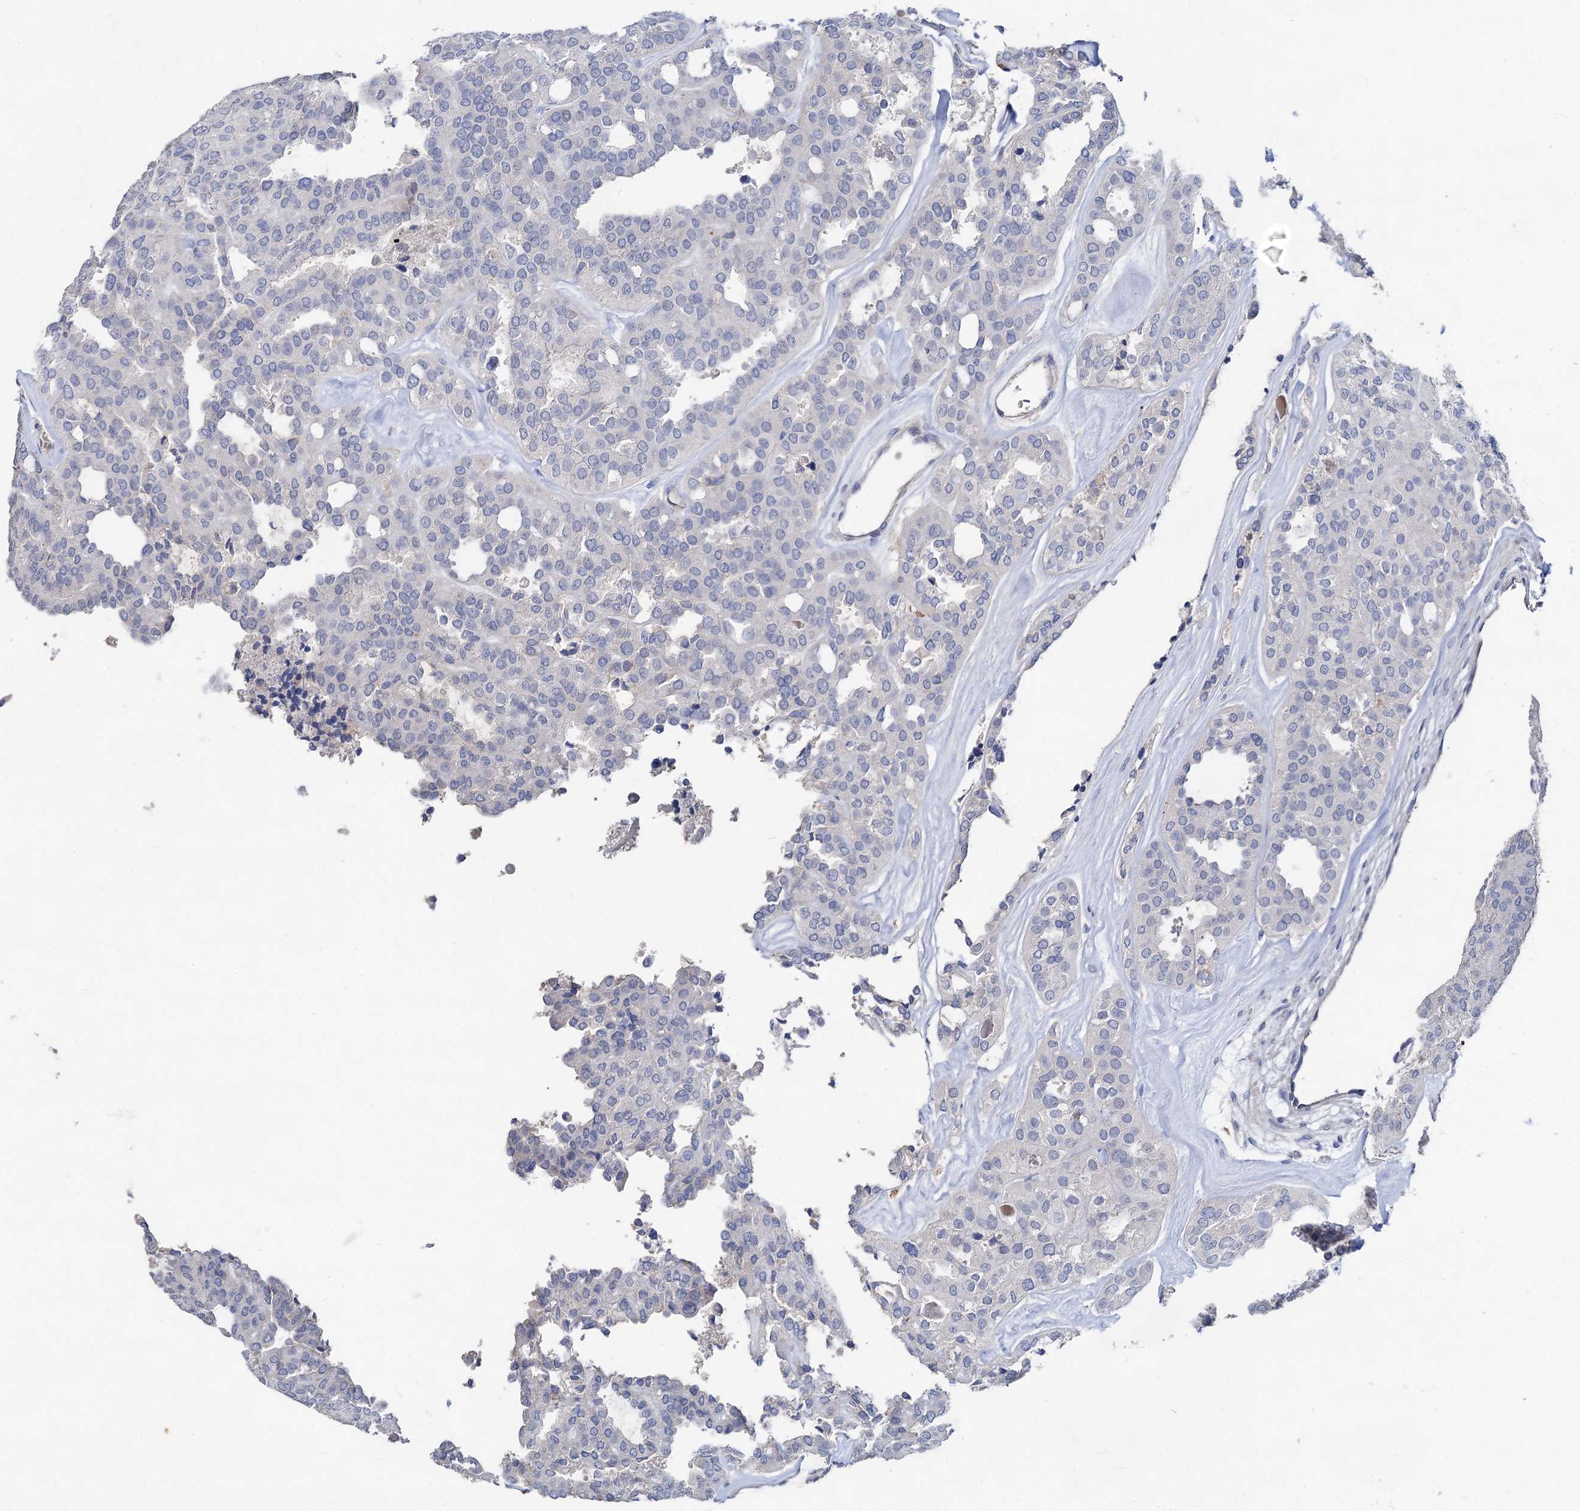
{"staining": {"intensity": "negative", "quantity": "none", "location": "none"}, "tissue": "thyroid cancer", "cell_type": "Tumor cells", "image_type": "cancer", "snomed": [{"axis": "morphology", "description": "Follicular adenoma carcinoma, NOS"}, {"axis": "topography", "description": "Thyroid gland"}], "caption": "Immunohistochemical staining of human thyroid cancer (follicular adenoma carcinoma) demonstrates no significant staining in tumor cells.", "gene": "HVCN1", "patient": {"sex": "male", "age": 75}}